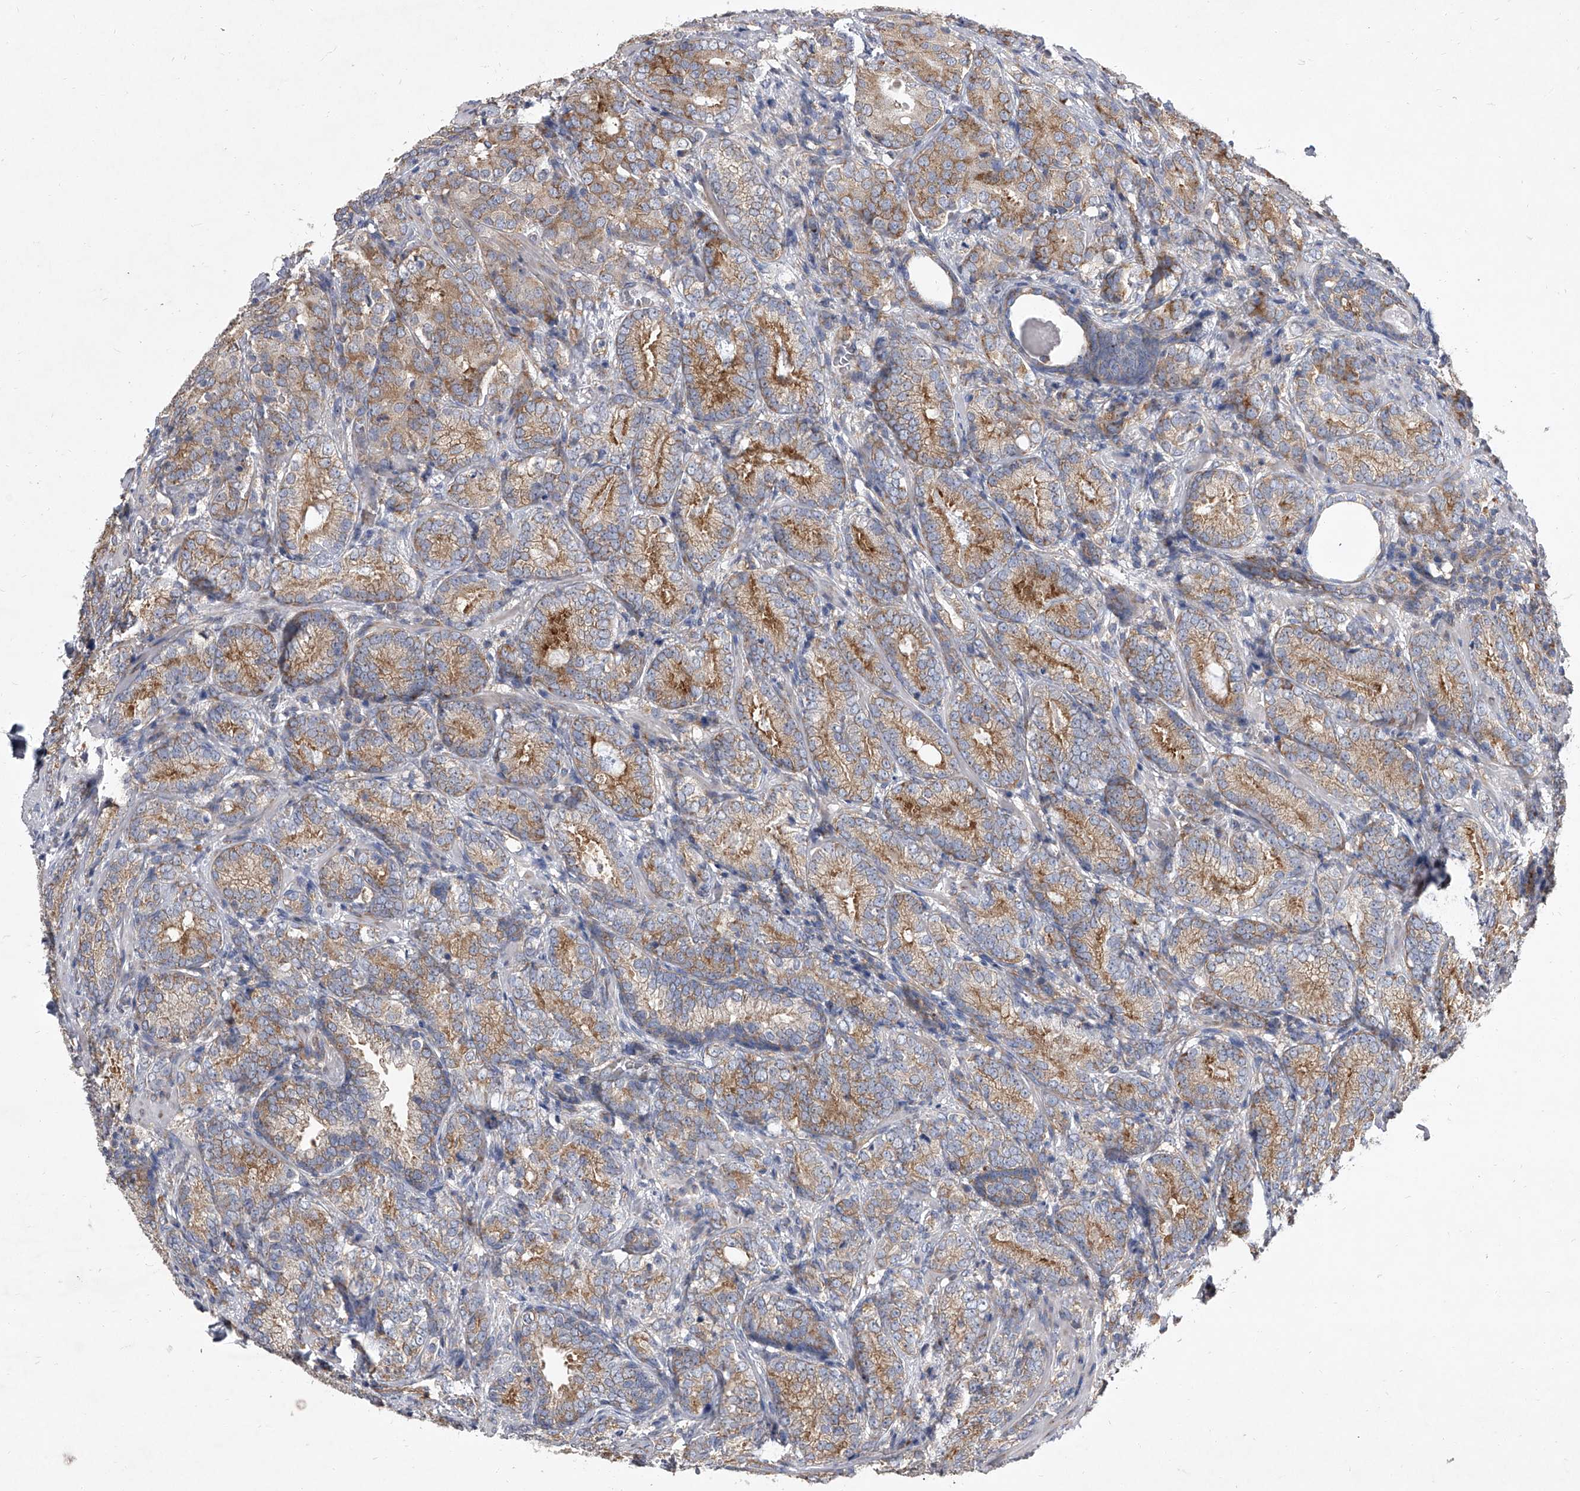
{"staining": {"intensity": "moderate", "quantity": ">75%", "location": "cytoplasmic/membranous"}, "tissue": "prostate cancer", "cell_type": "Tumor cells", "image_type": "cancer", "snomed": [{"axis": "morphology", "description": "Adenocarcinoma, High grade"}, {"axis": "topography", "description": "Prostate"}], "caption": "A histopathology image showing moderate cytoplasmic/membranous expression in about >75% of tumor cells in prostate cancer (adenocarcinoma (high-grade)), as visualized by brown immunohistochemical staining.", "gene": "EIF2S2", "patient": {"sex": "male", "age": 66}}